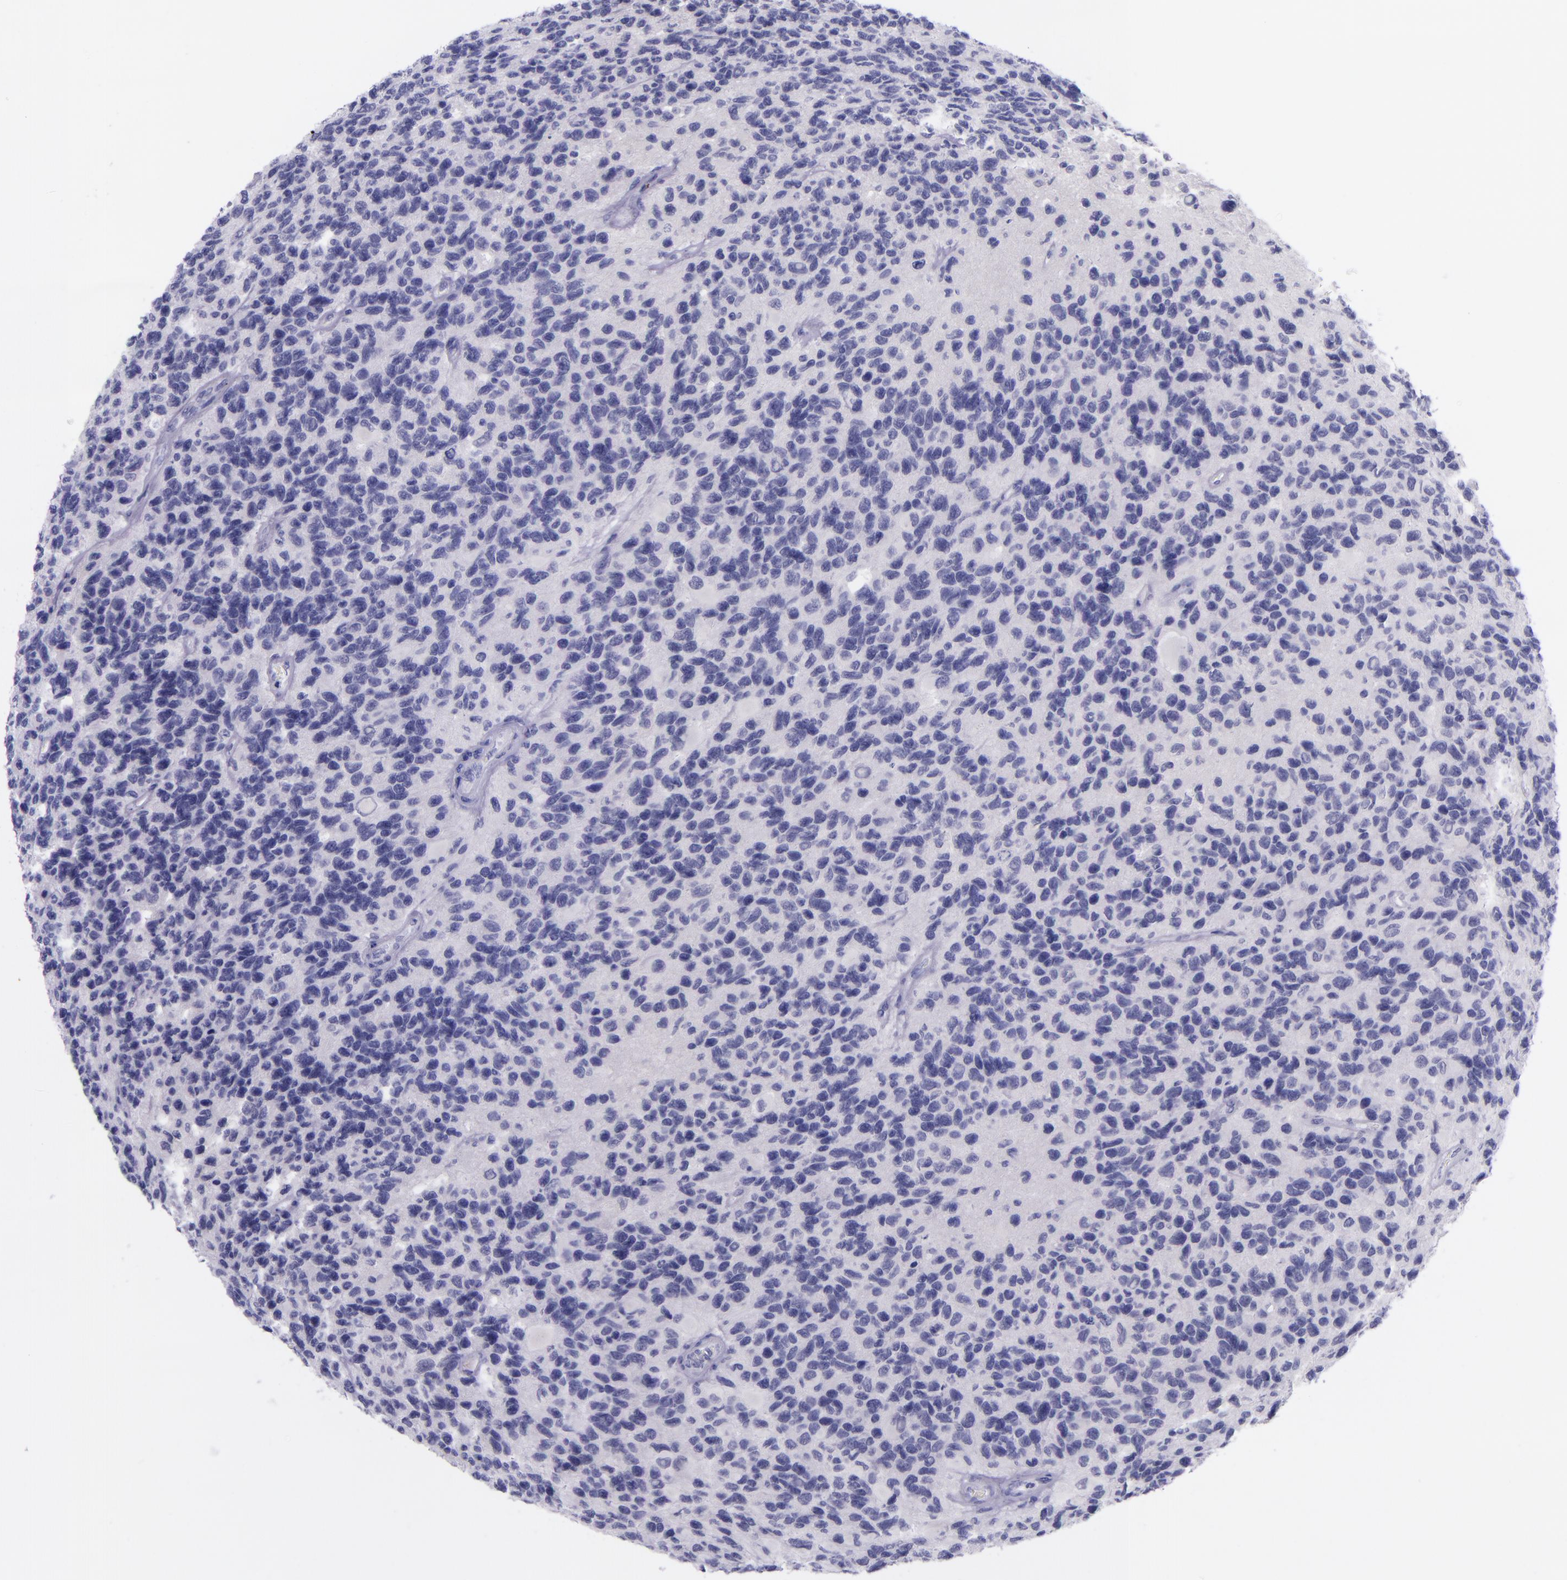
{"staining": {"intensity": "negative", "quantity": "none", "location": "none"}, "tissue": "glioma", "cell_type": "Tumor cells", "image_type": "cancer", "snomed": [{"axis": "morphology", "description": "Glioma, malignant, High grade"}, {"axis": "topography", "description": "Brain"}], "caption": "Tumor cells are negative for protein expression in human glioma. Brightfield microscopy of immunohistochemistry stained with DAB (brown) and hematoxylin (blue), captured at high magnification.", "gene": "SELE", "patient": {"sex": "male", "age": 77}}